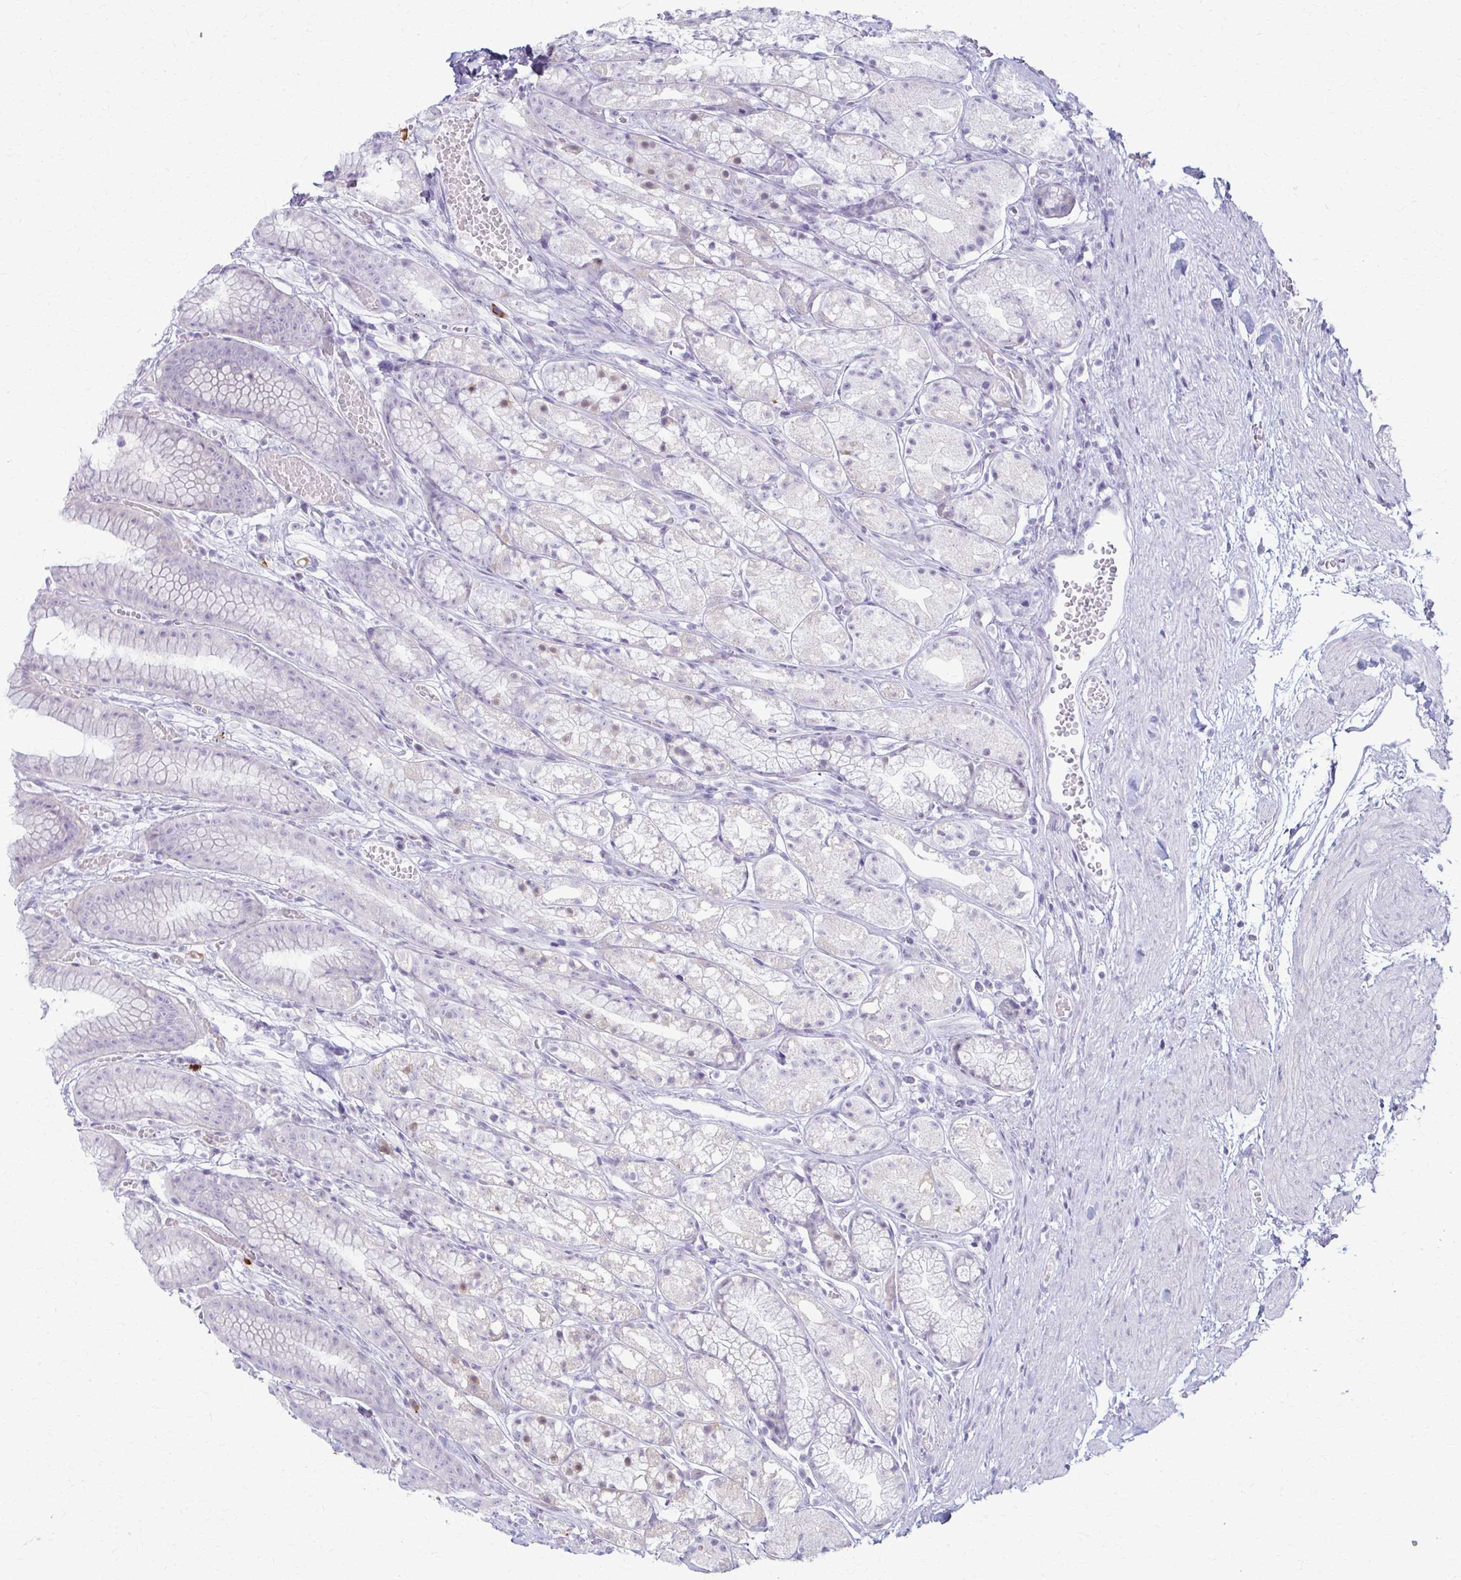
{"staining": {"intensity": "moderate", "quantity": "<25%", "location": "cytoplasmic/membranous"}, "tissue": "stomach", "cell_type": "Glandular cells", "image_type": "normal", "snomed": [{"axis": "morphology", "description": "Normal tissue, NOS"}, {"axis": "topography", "description": "Smooth muscle"}, {"axis": "topography", "description": "Stomach"}], "caption": "Protein staining of benign stomach exhibits moderate cytoplasmic/membranous staining in about <25% of glandular cells.", "gene": "LDLRAP1", "patient": {"sex": "male", "age": 70}}